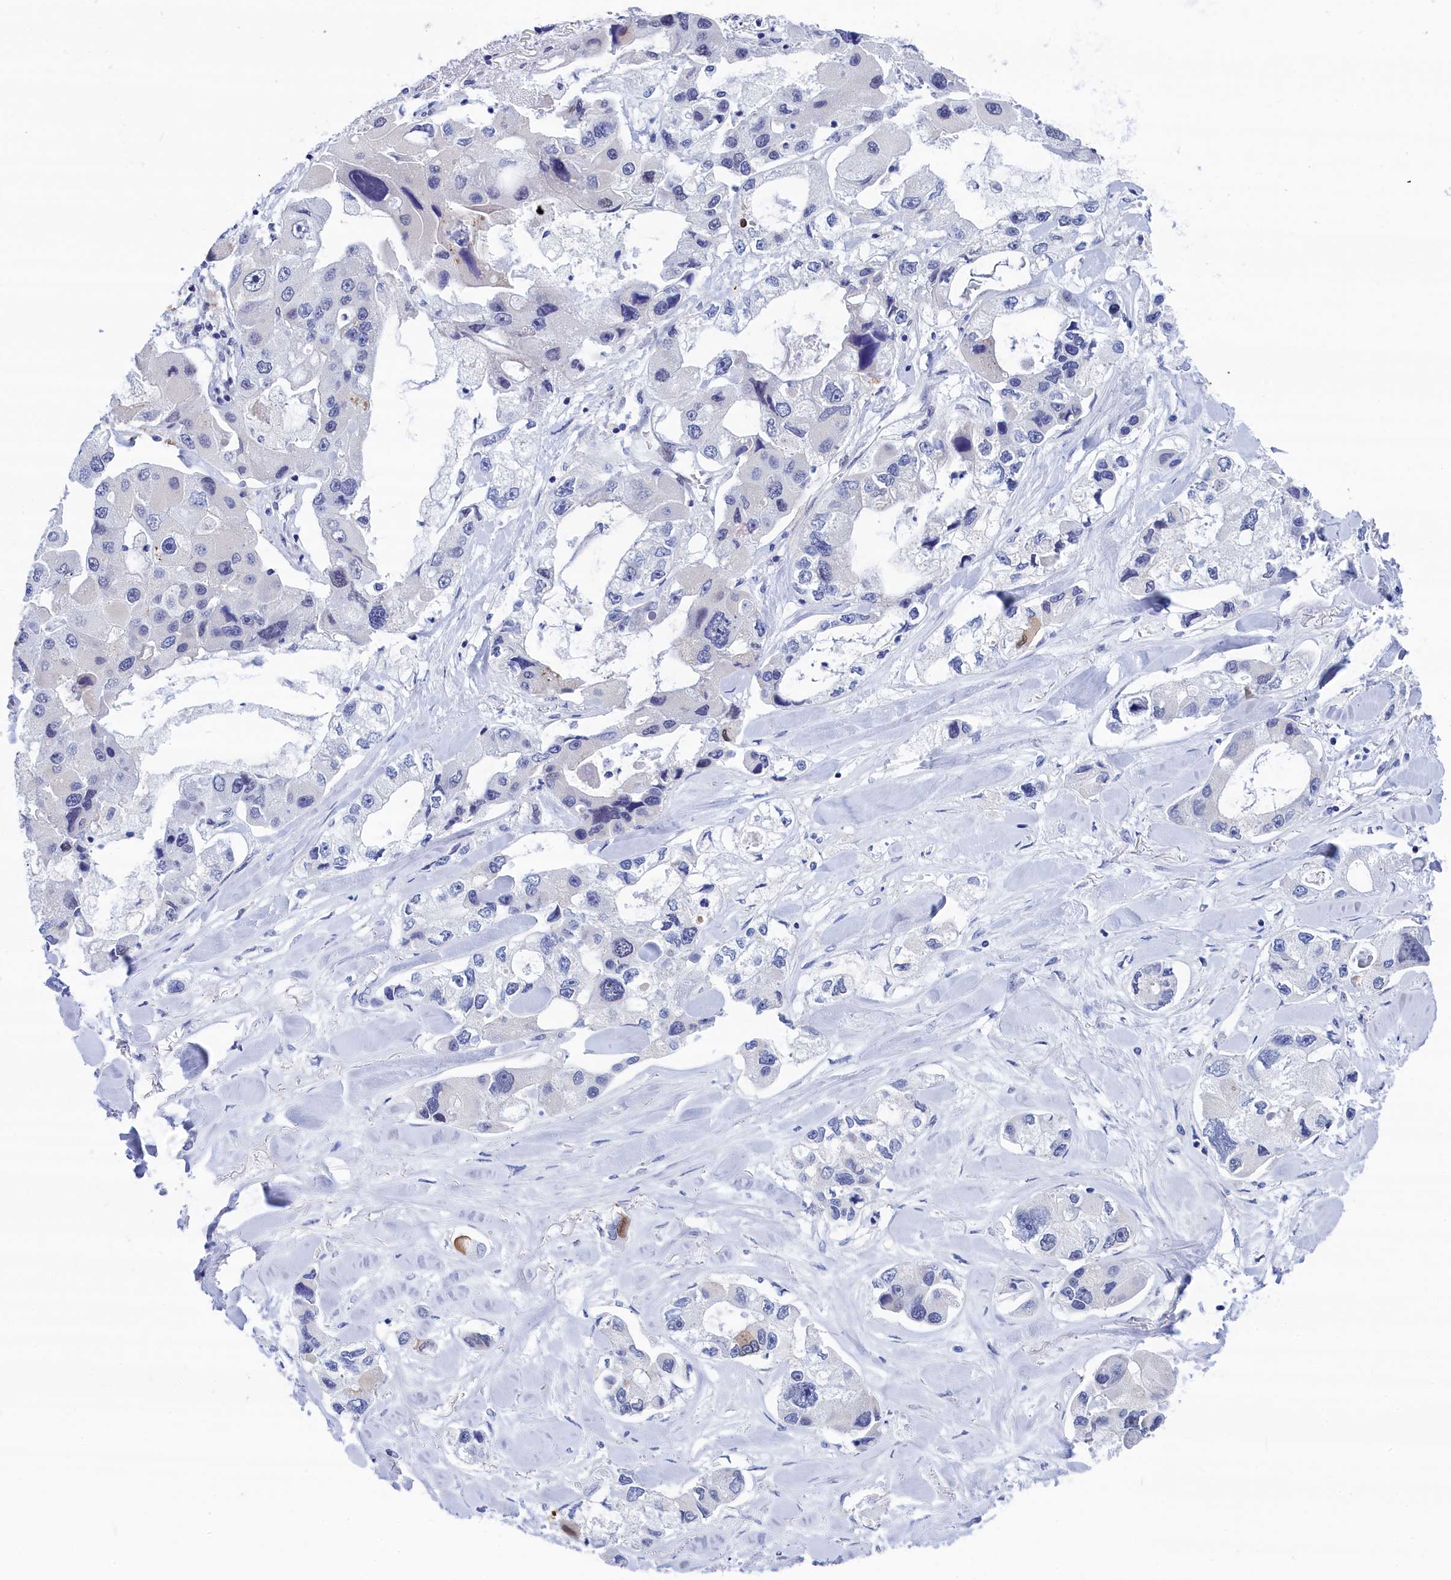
{"staining": {"intensity": "negative", "quantity": "none", "location": "none"}, "tissue": "lung cancer", "cell_type": "Tumor cells", "image_type": "cancer", "snomed": [{"axis": "morphology", "description": "Adenocarcinoma, NOS"}, {"axis": "topography", "description": "Lung"}], "caption": "High magnification brightfield microscopy of lung cancer stained with DAB (3,3'-diaminobenzidine) (brown) and counterstained with hematoxylin (blue): tumor cells show no significant staining. (DAB (3,3'-diaminobenzidine) IHC, high magnification).", "gene": "WDR83", "patient": {"sex": "female", "age": 54}}